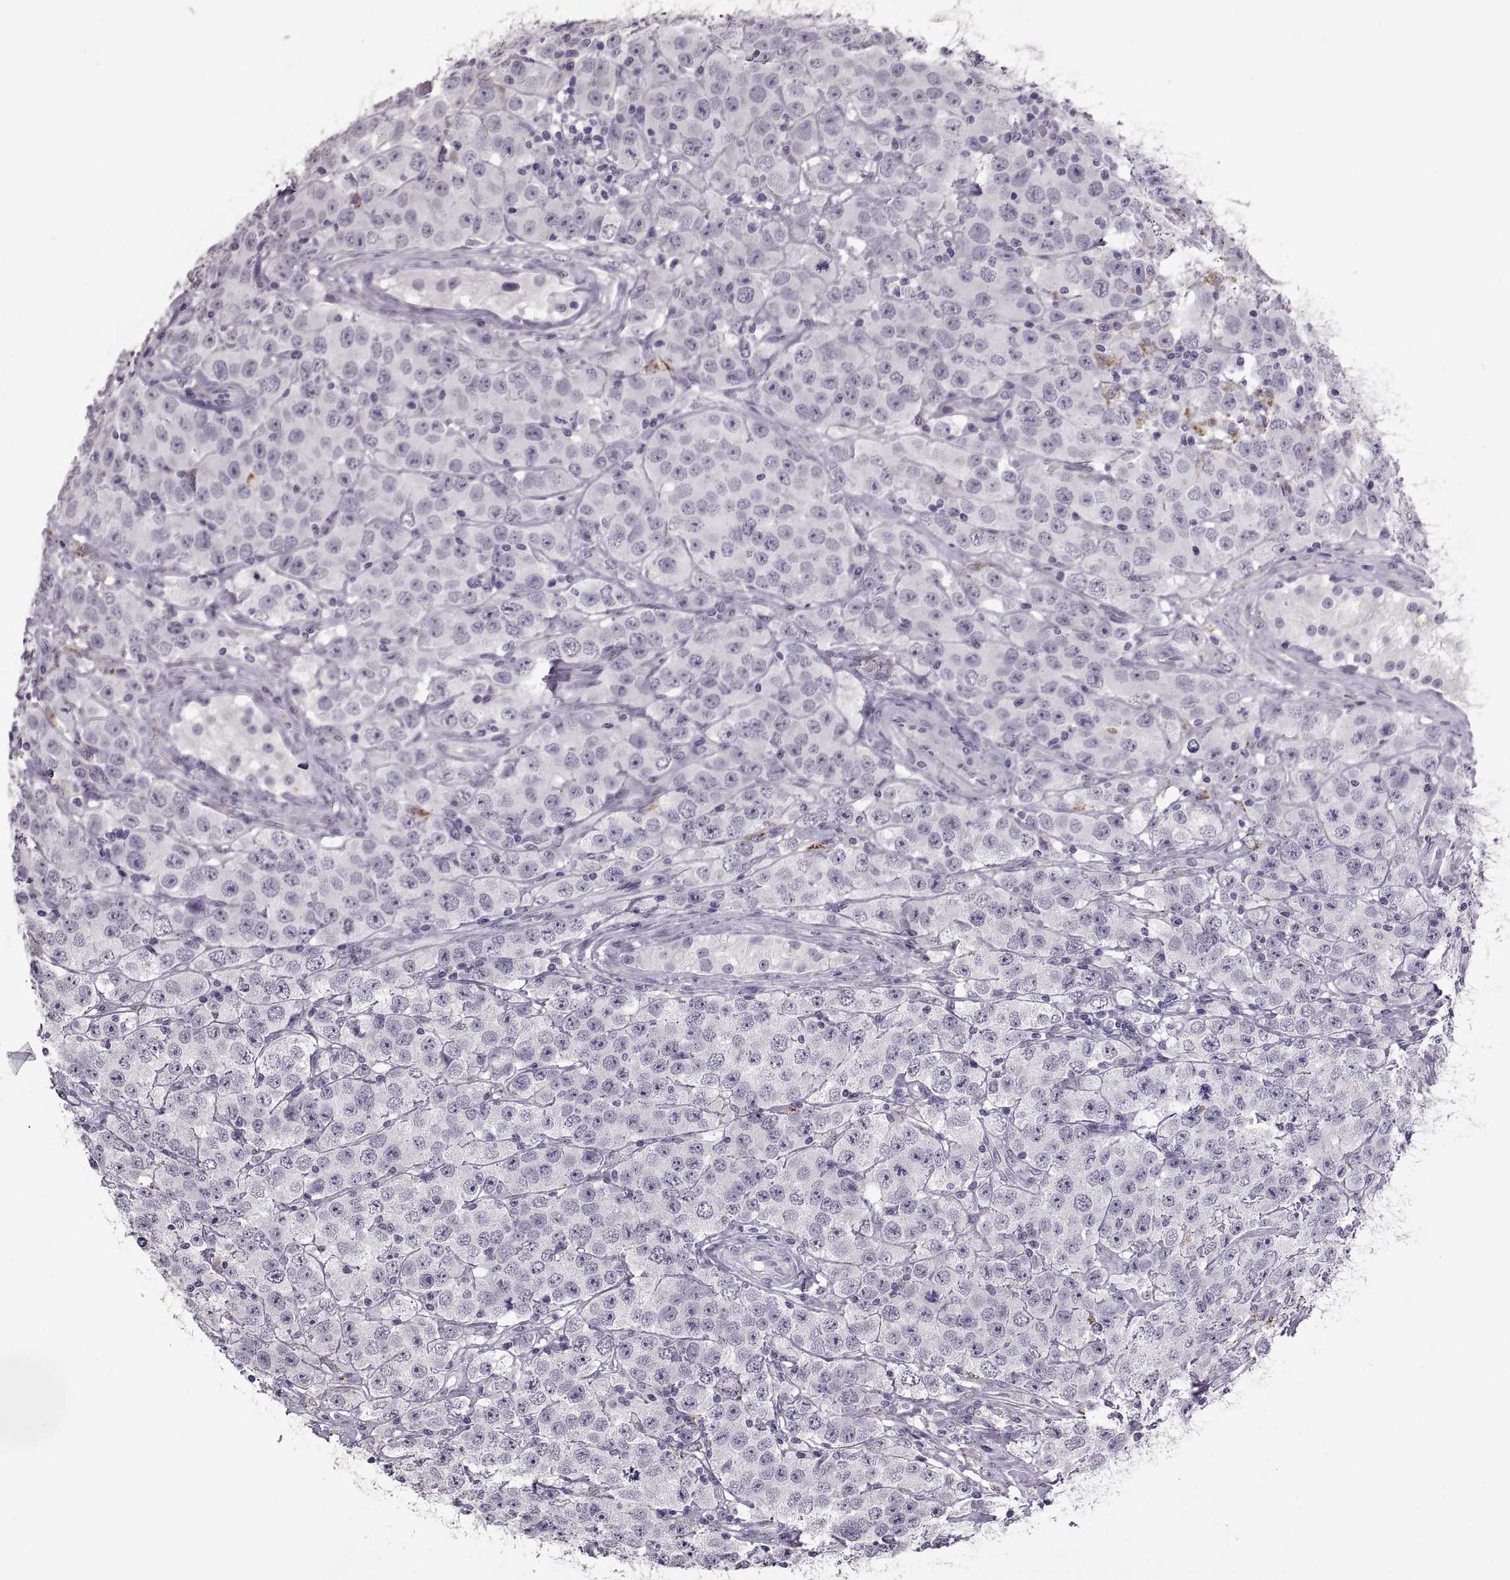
{"staining": {"intensity": "negative", "quantity": "none", "location": "none"}, "tissue": "testis cancer", "cell_type": "Tumor cells", "image_type": "cancer", "snomed": [{"axis": "morphology", "description": "Seminoma, NOS"}, {"axis": "topography", "description": "Testis"}], "caption": "An image of testis cancer stained for a protein reveals no brown staining in tumor cells.", "gene": "OTP", "patient": {"sex": "male", "age": 52}}